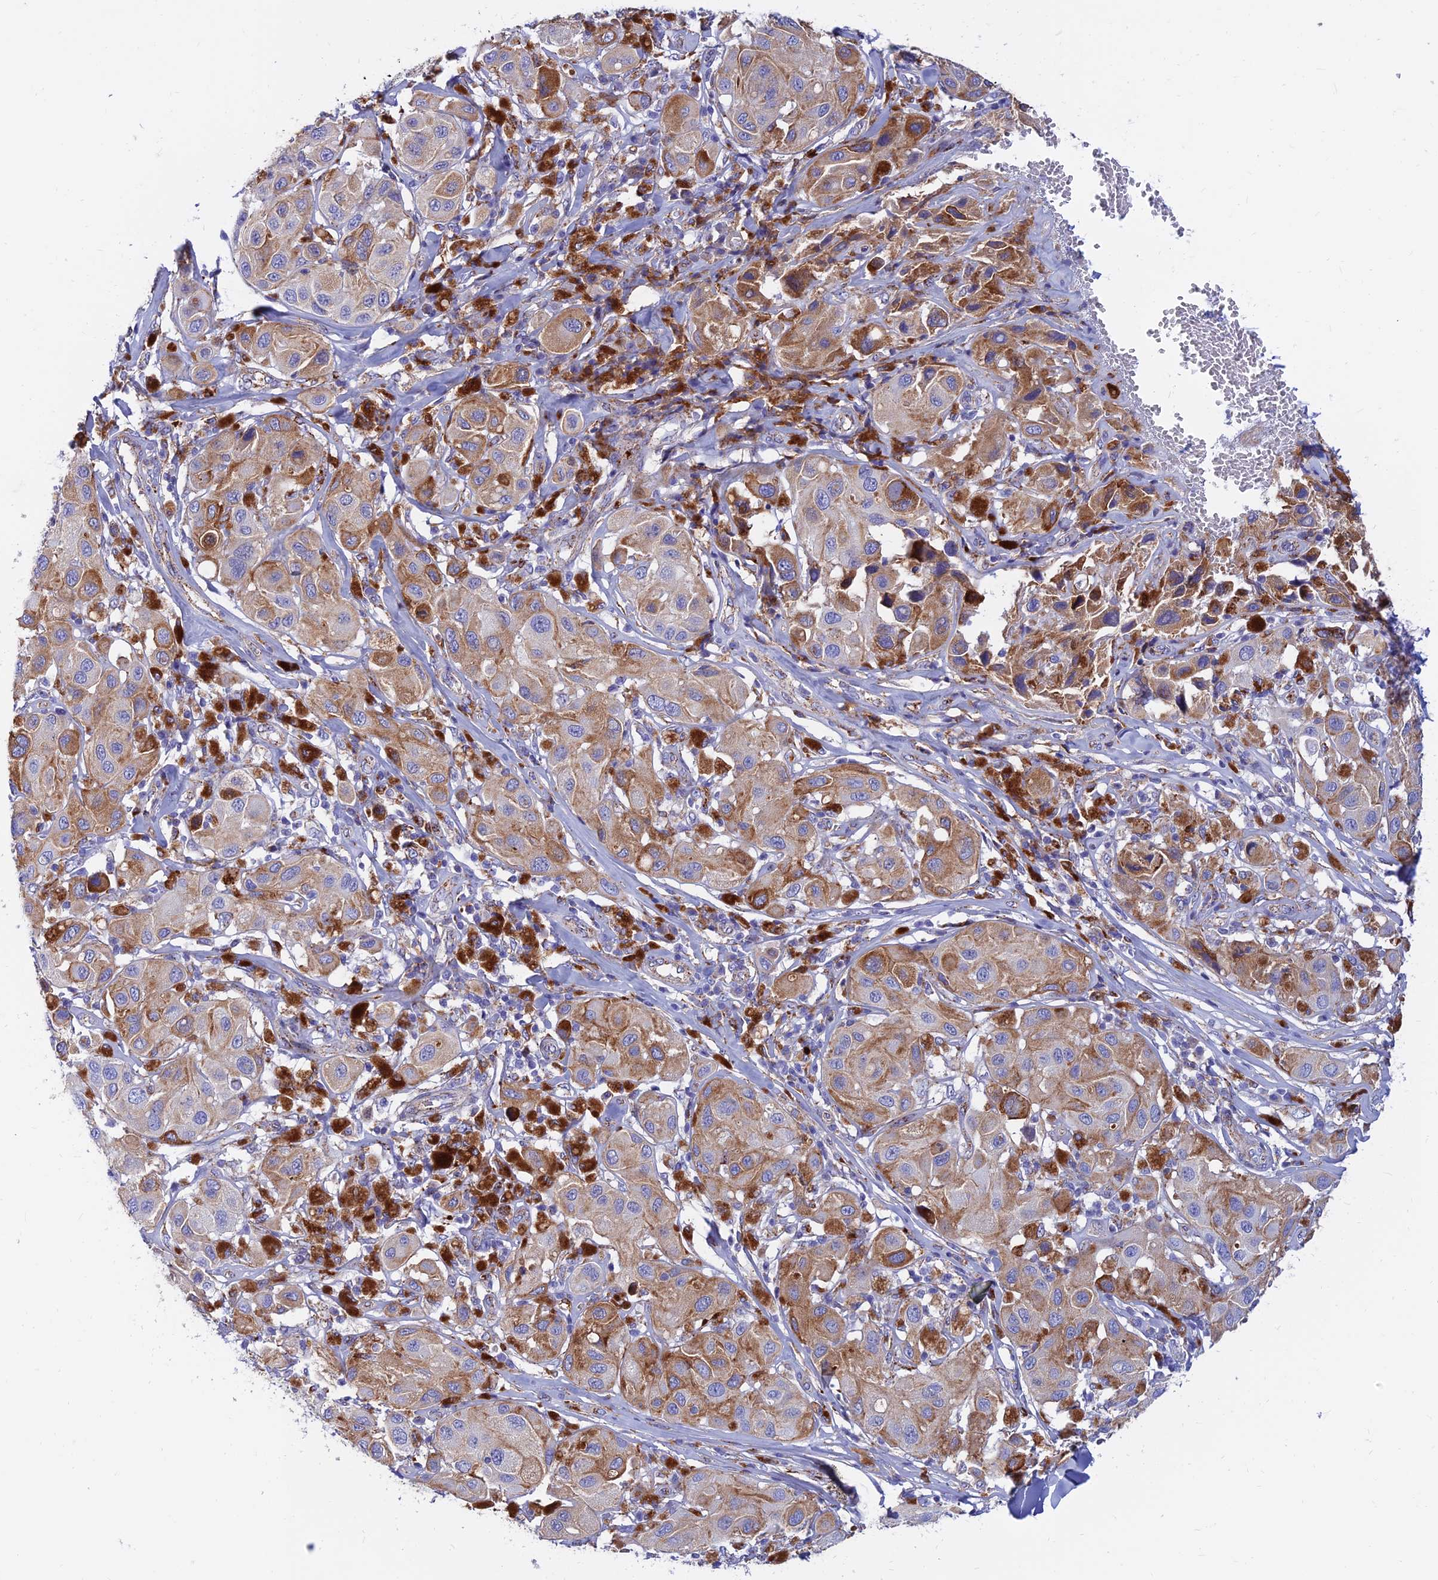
{"staining": {"intensity": "moderate", "quantity": ">75%", "location": "cytoplasmic/membranous"}, "tissue": "melanoma", "cell_type": "Tumor cells", "image_type": "cancer", "snomed": [{"axis": "morphology", "description": "Malignant melanoma, Metastatic site"}, {"axis": "topography", "description": "Skin"}], "caption": "Protein staining displays moderate cytoplasmic/membranous expression in about >75% of tumor cells in melanoma.", "gene": "SPNS1", "patient": {"sex": "male", "age": 41}}